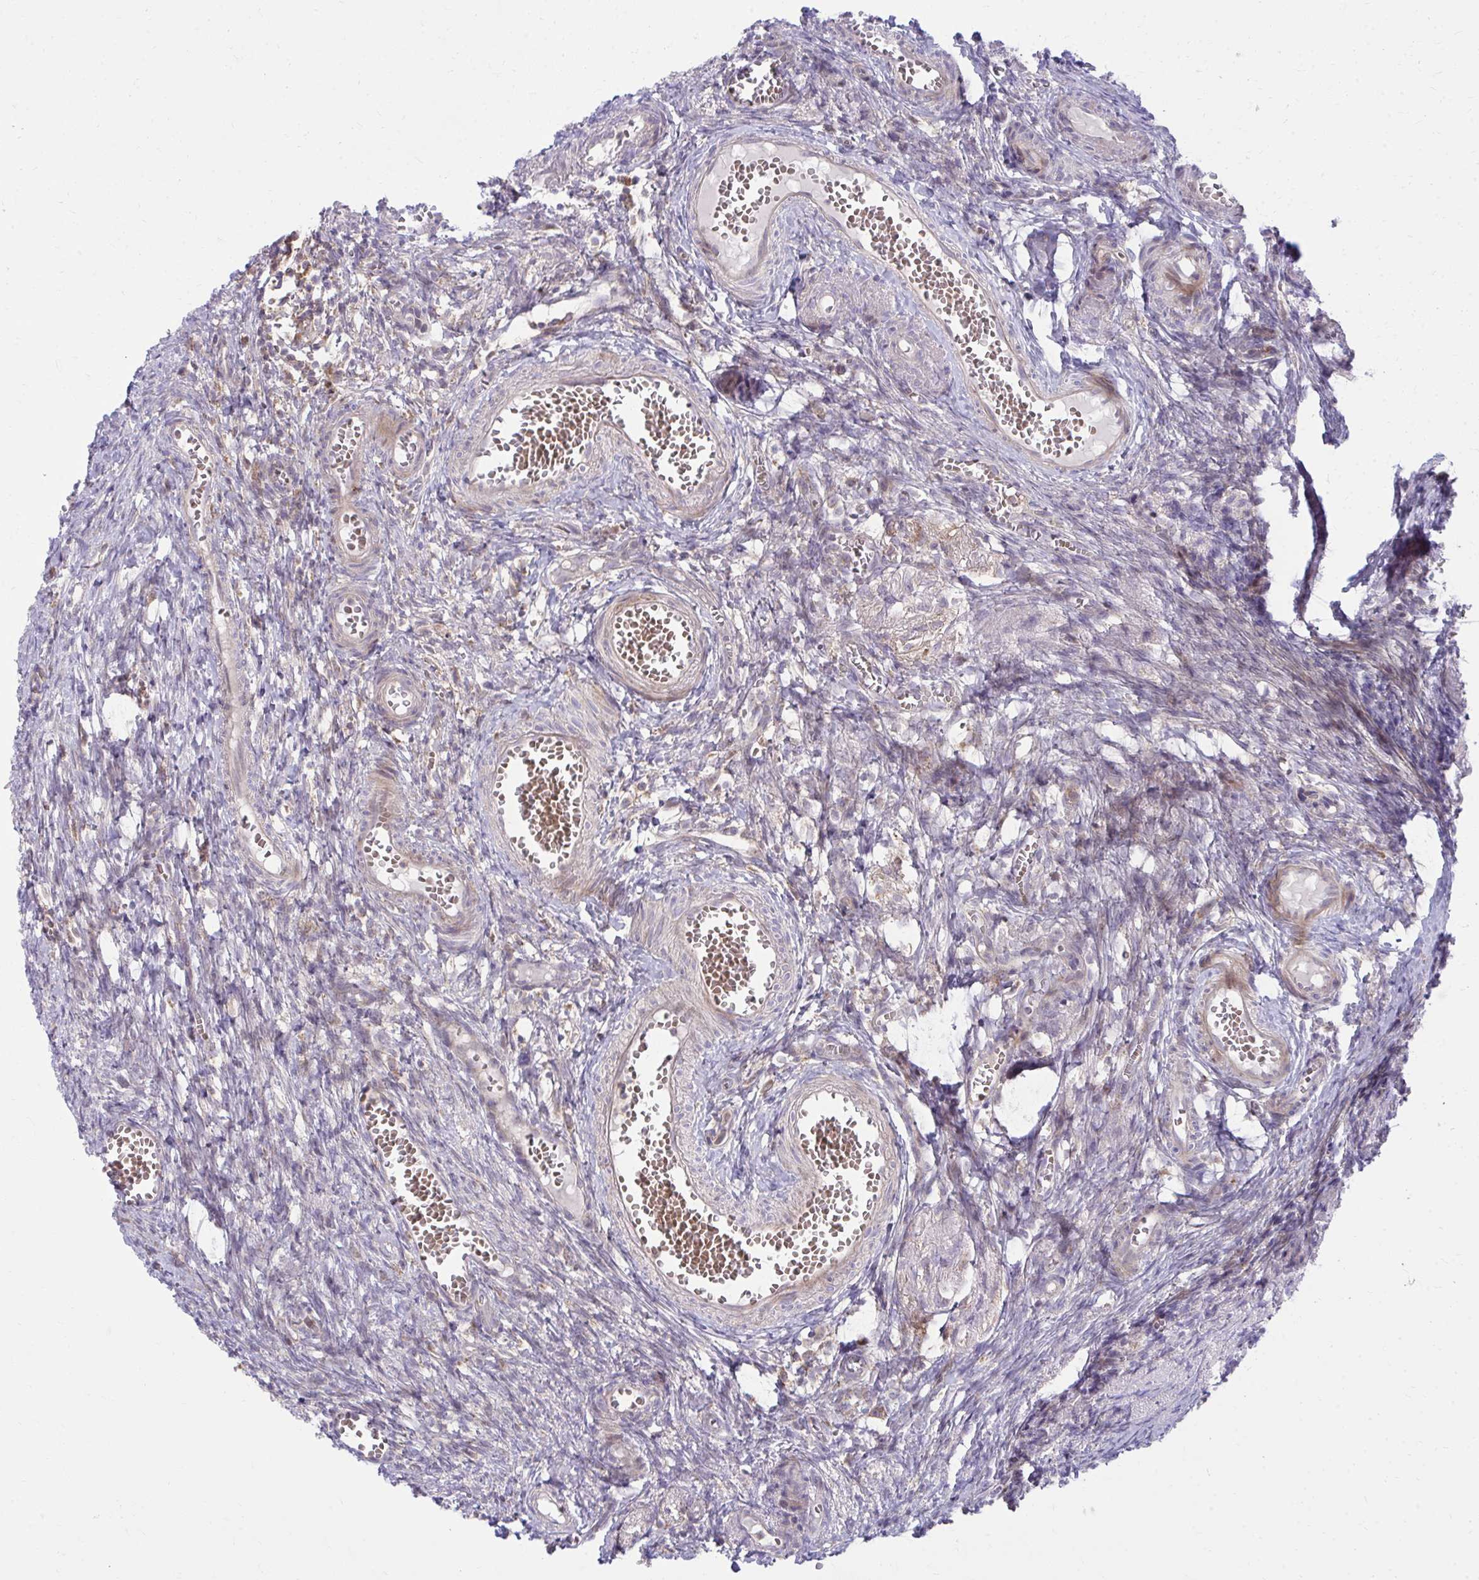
{"staining": {"intensity": "negative", "quantity": "none", "location": "none"}, "tissue": "ovary", "cell_type": "Ovarian stroma cells", "image_type": "normal", "snomed": [{"axis": "morphology", "description": "Normal tissue, NOS"}, {"axis": "topography", "description": "Ovary"}], "caption": "Histopathology image shows no protein positivity in ovarian stroma cells of normal ovary.", "gene": "C16orf54", "patient": {"sex": "female", "age": 41}}